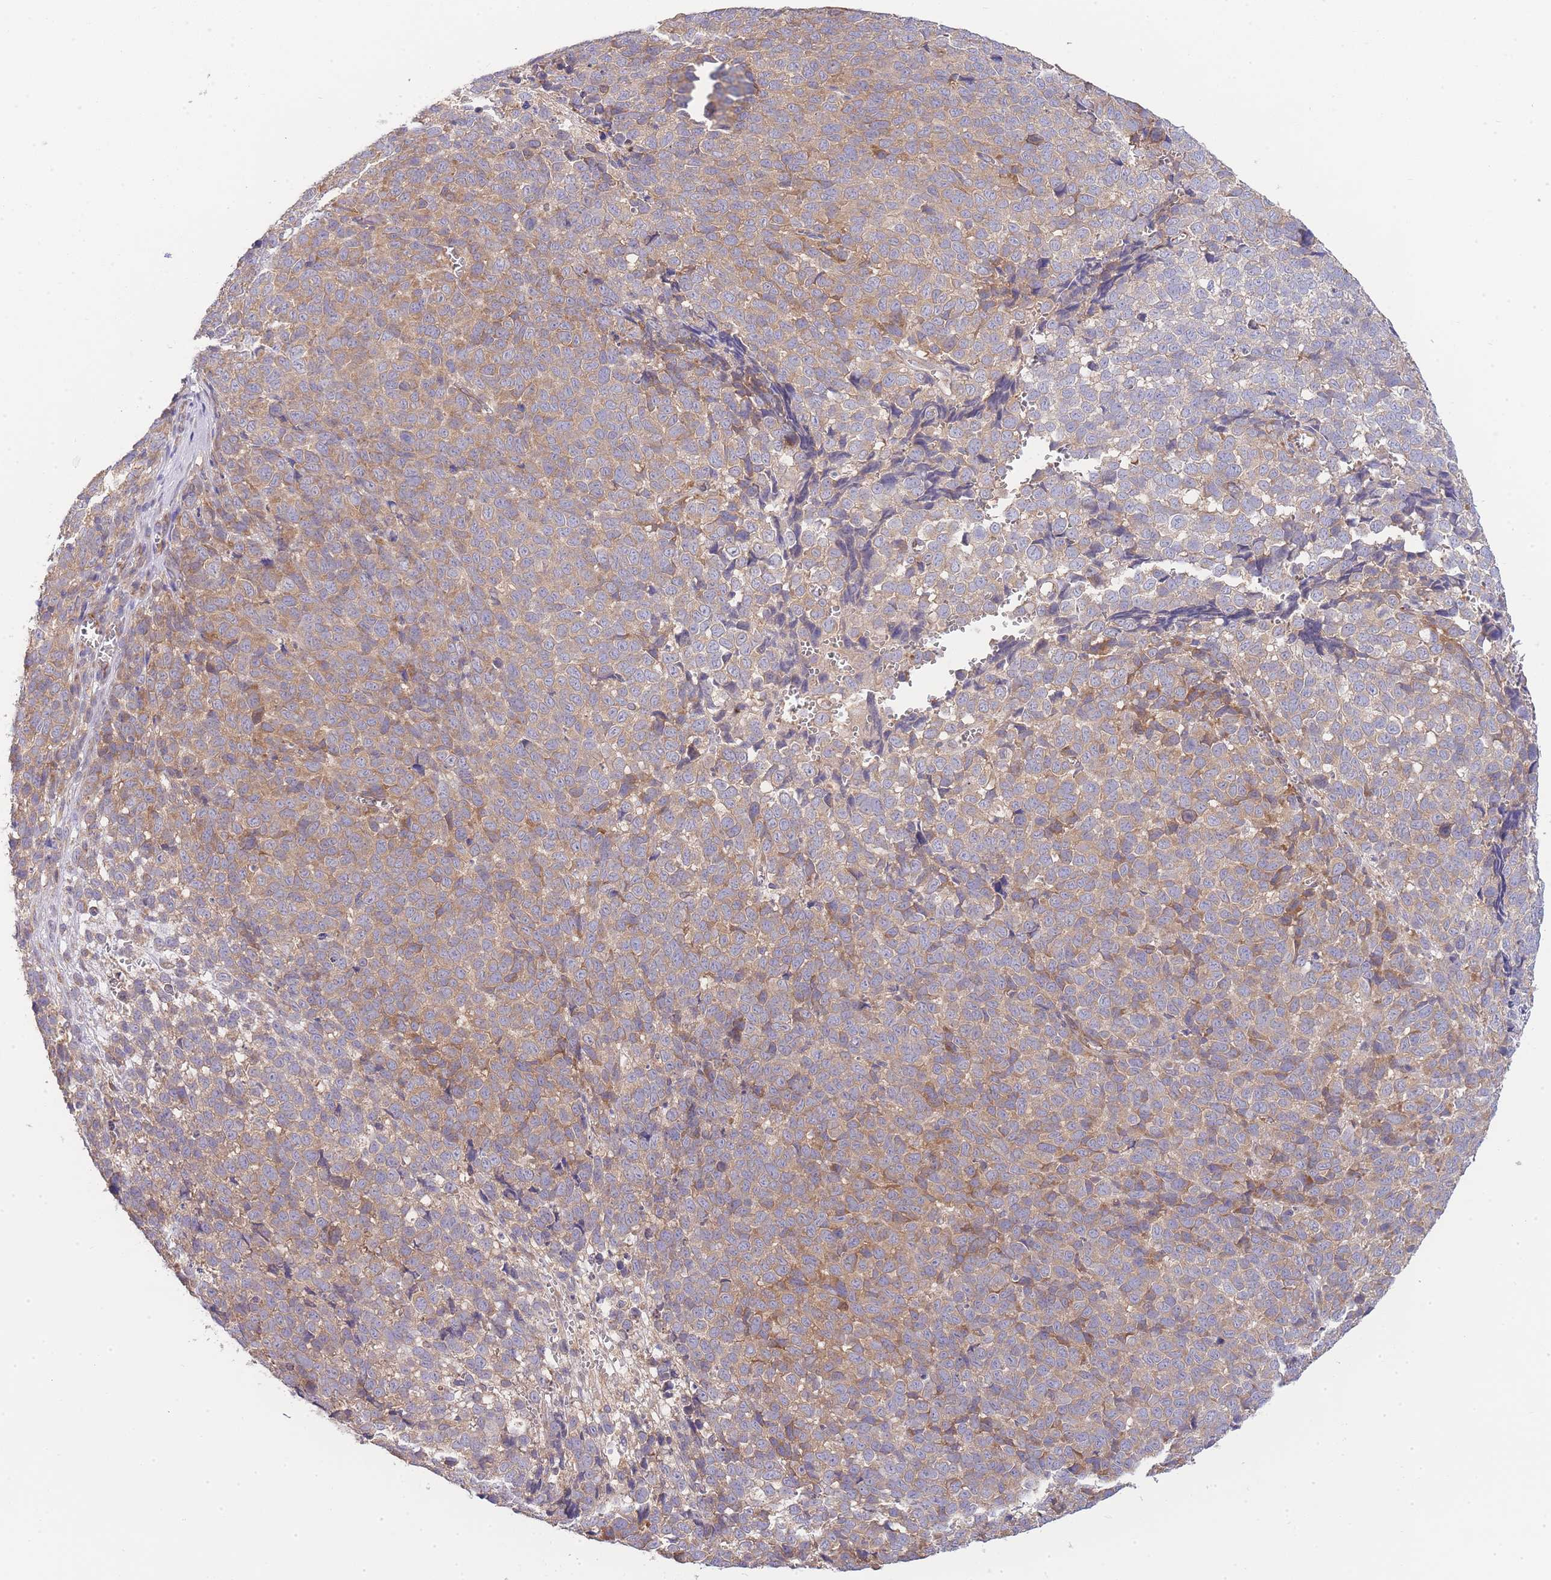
{"staining": {"intensity": "moderate", "quantity": ">75%", "location": "cytoplasmic/membranous"}, "tissue": "melanoma", "cell_type": "Tumor cells", "image_type": "cancer", "snomed": [{"axis": "morphology", "description": "Malignant melanoma, NOS"}, {"axis": "topography", "description": "Nose, NOS"}], "caption": "Approximately >75% of tumor cells in human melanoma reveal moderate cytoplasmic/membranous protein positivity as visualized by brown immunohistochemical staining.", "gene": "BEX1", "patient": {"sex": "female", "age": 48}}